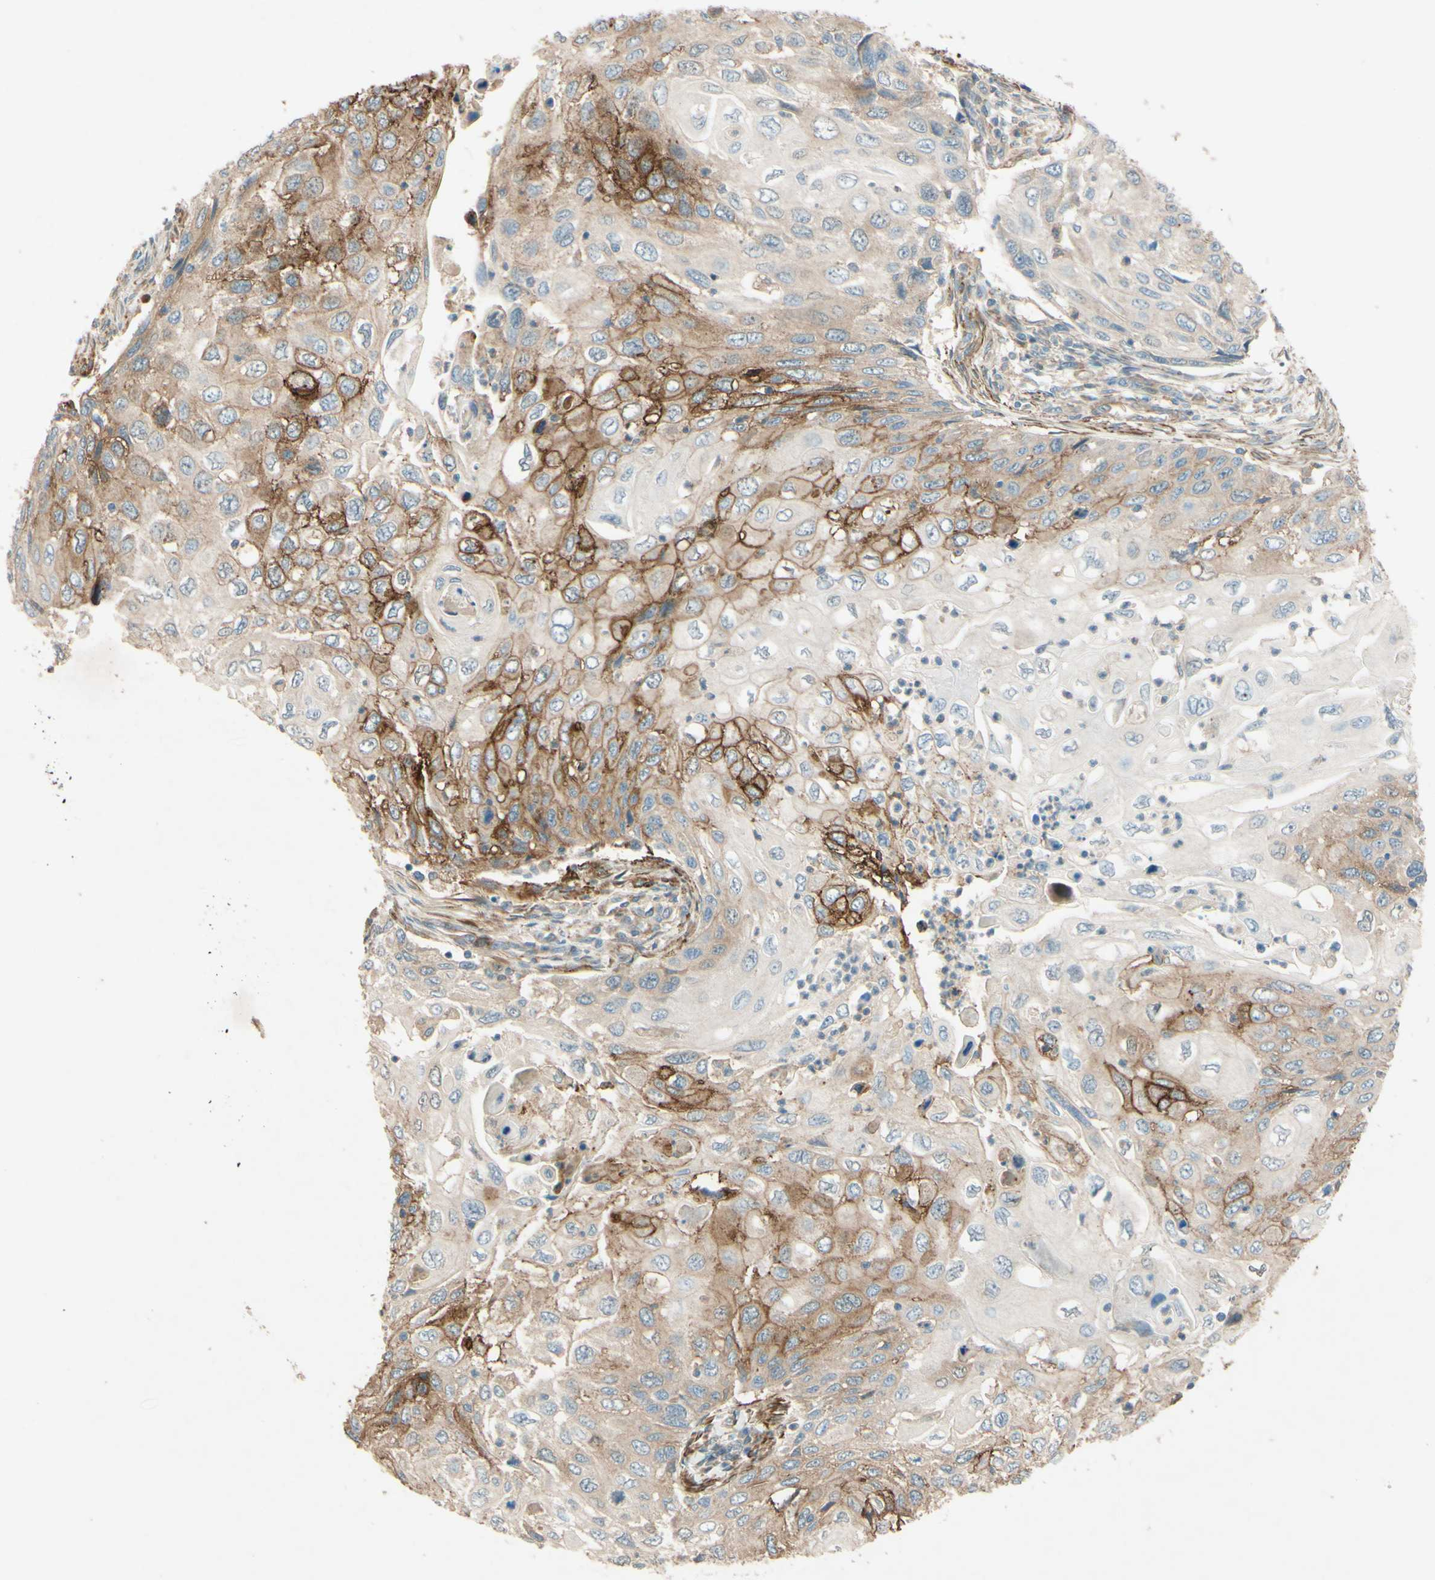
{"staining": {"intensity": "strong", "quantity": "25%-75%", "location": "cytoplasmic/membranous"}, "tissue": "cervical cancer", "cell_type": "Tumor cells", "image_type": "cancer", "snomed": [{"axis": "morphology", "description": "Squamous cell carcinoma, NOS"}, {"axis": "topography", "description": "Cervix"}], "caption": "Immunohistochemical staining of human cervical squamous cell carcinoma reveals strong cytoplasmic/membranous protein expression in about 25%-75% of tumor cells.", "gene": "ADAM17", "patient": {"sex": "female", "age": 70}}